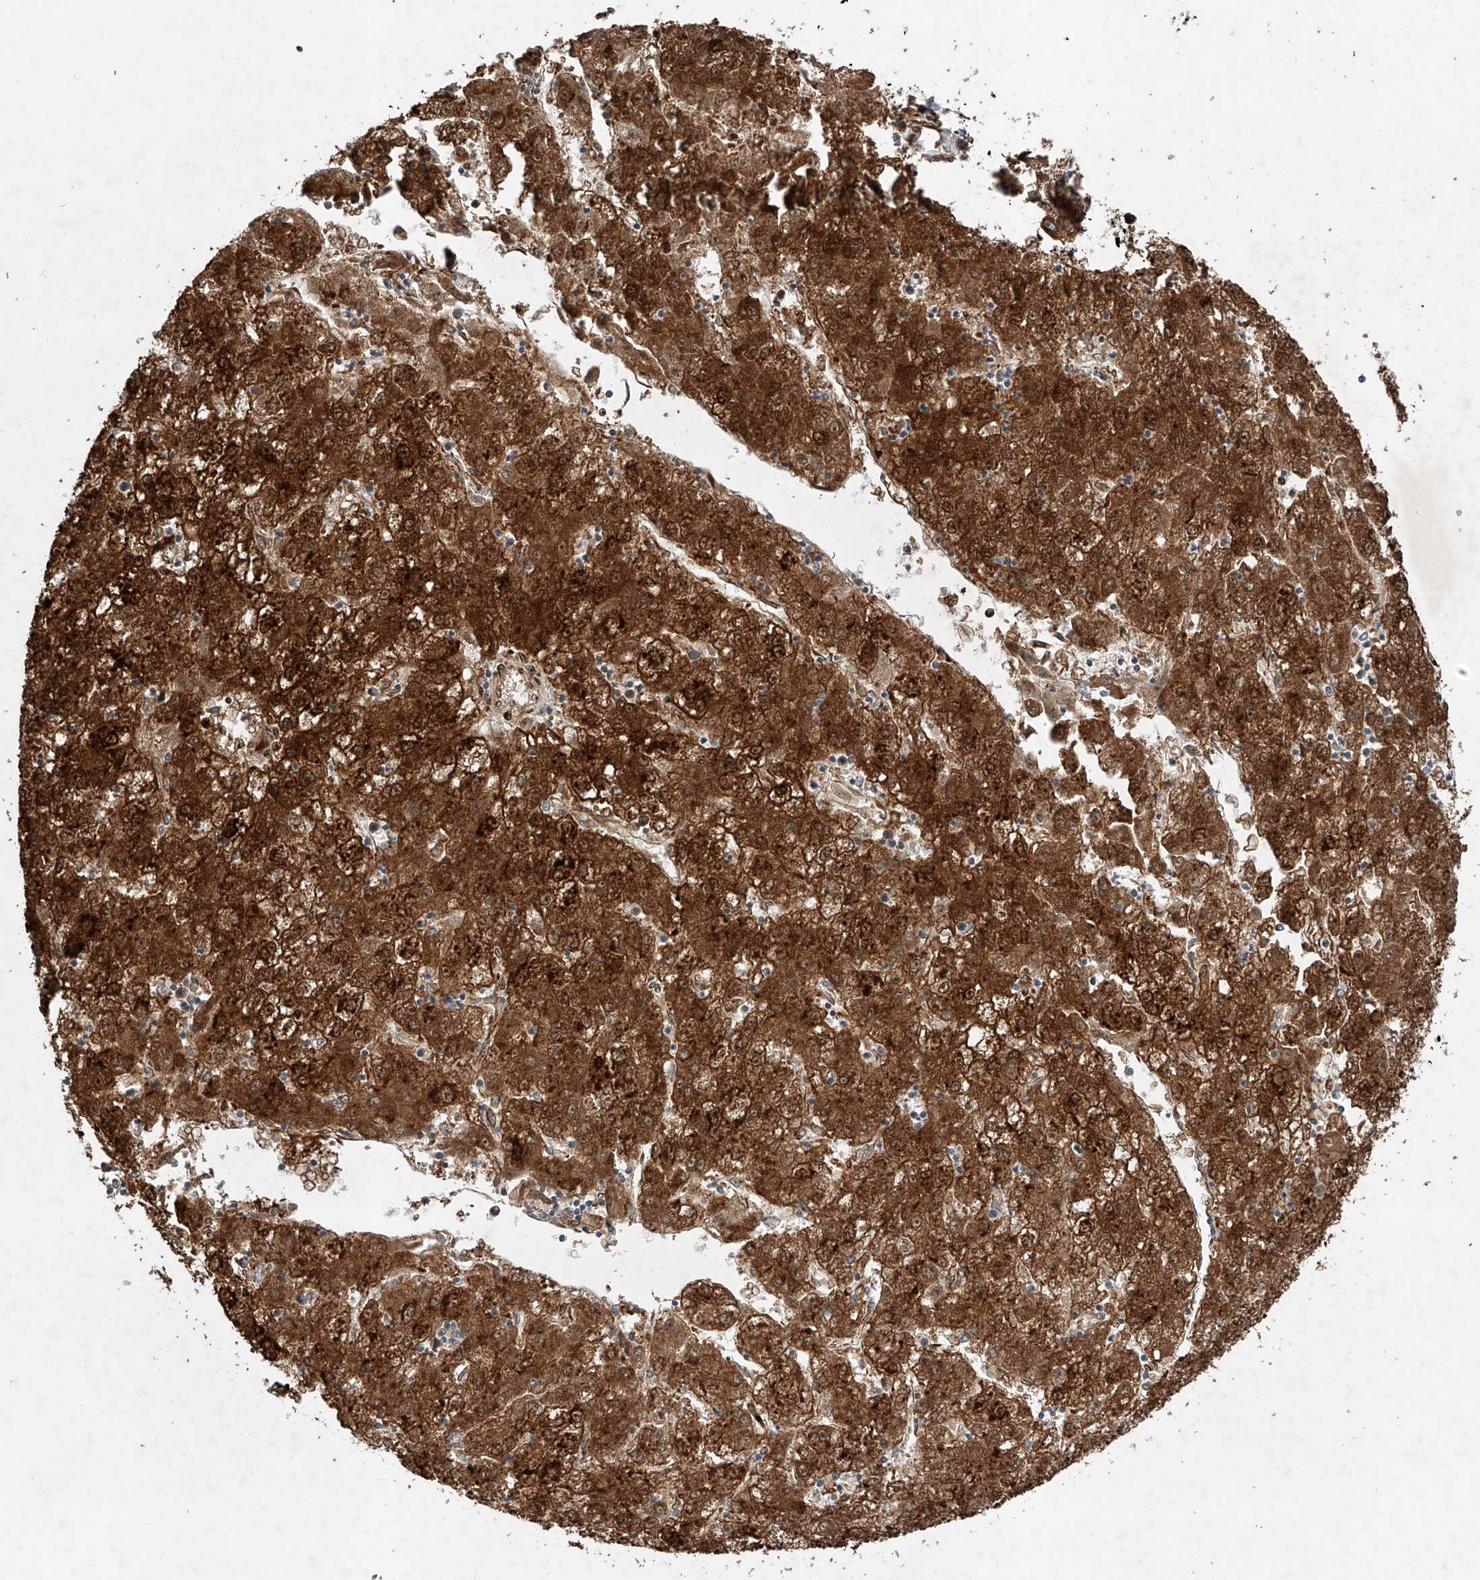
{"staining": {"intensity": "strong", "quantity": ">75%", "location": "cytoplasmic/membranous,nuclear"}, "tissue": "liver cancer", "cell_type": "Tumor cells", "image_type": "cancer", "snomed": [{"axis": "morphology", "description": "Carcinoma, Hepatocellular, NOS"}, {"axis": "topography", "description": "Liver"}], "caption": "Human liver cancer (hepatocellular carcinoma) stained with a protein marker reveals strong staining in tumor cells.", "gene": "ZFP28", "patient": {"sex": "male", "age": 72}}